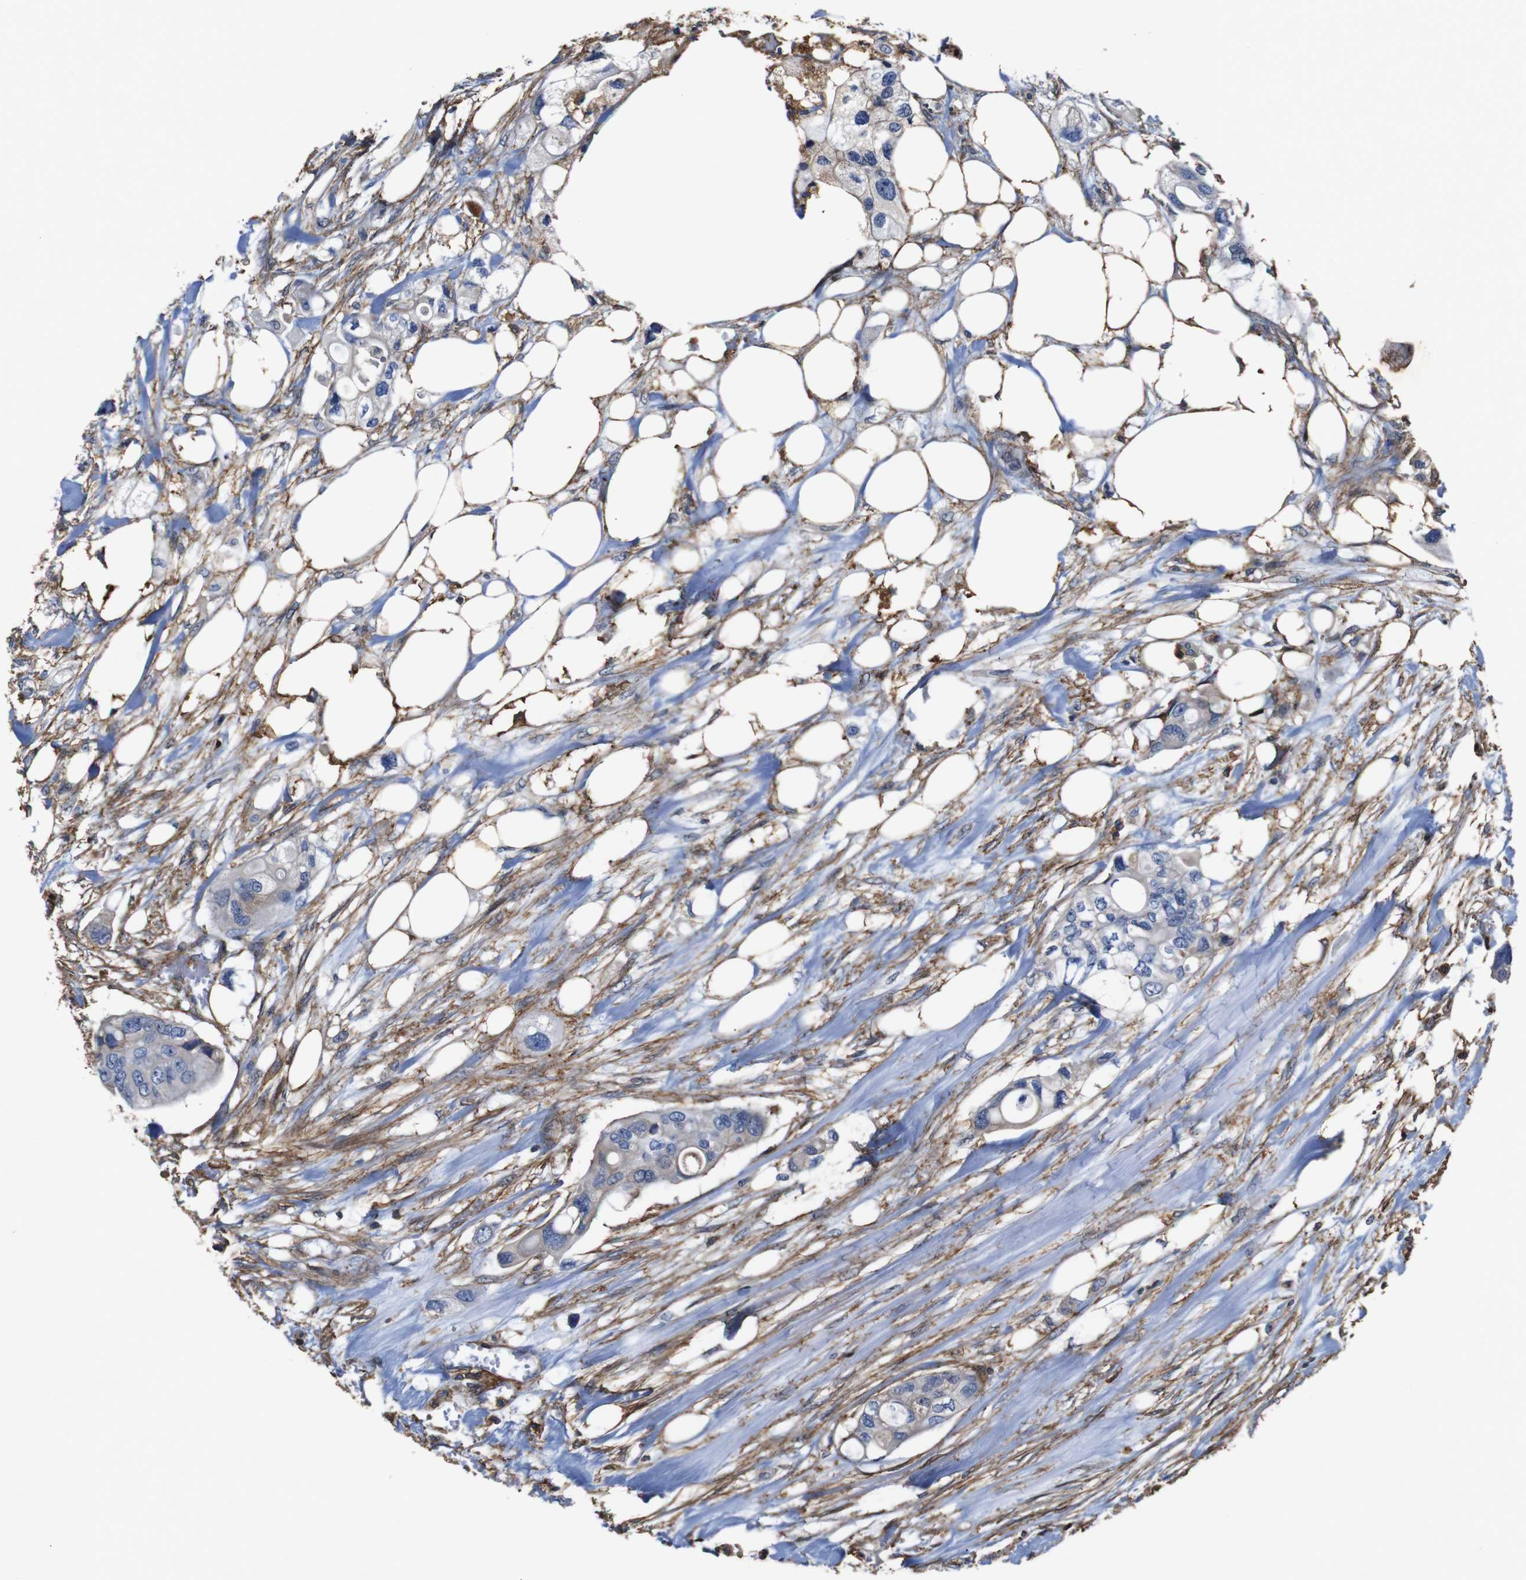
{"staining": {"intensity": "negative", "quantity": "none", "location": "none"}, "tissue": "colorectal cancer", "cell_type": "Tumor cells", "image_type": "cancer", "snomed": [{"axis": "morphology", "description": "Adenocarcinoma, NOS"}, {"axis": "topography", "description": "Colon"}], "caption": "Immunohistochemistry (IHC) photomicrograph of neoplastic tissue: colorectal cancer stained with DAB (3,3'-diaminobenzidine) demonstrates no significant protein staining in tumor cells.", "gene": "PI4KA", "patient": {"sex": "female", "age": 57}}